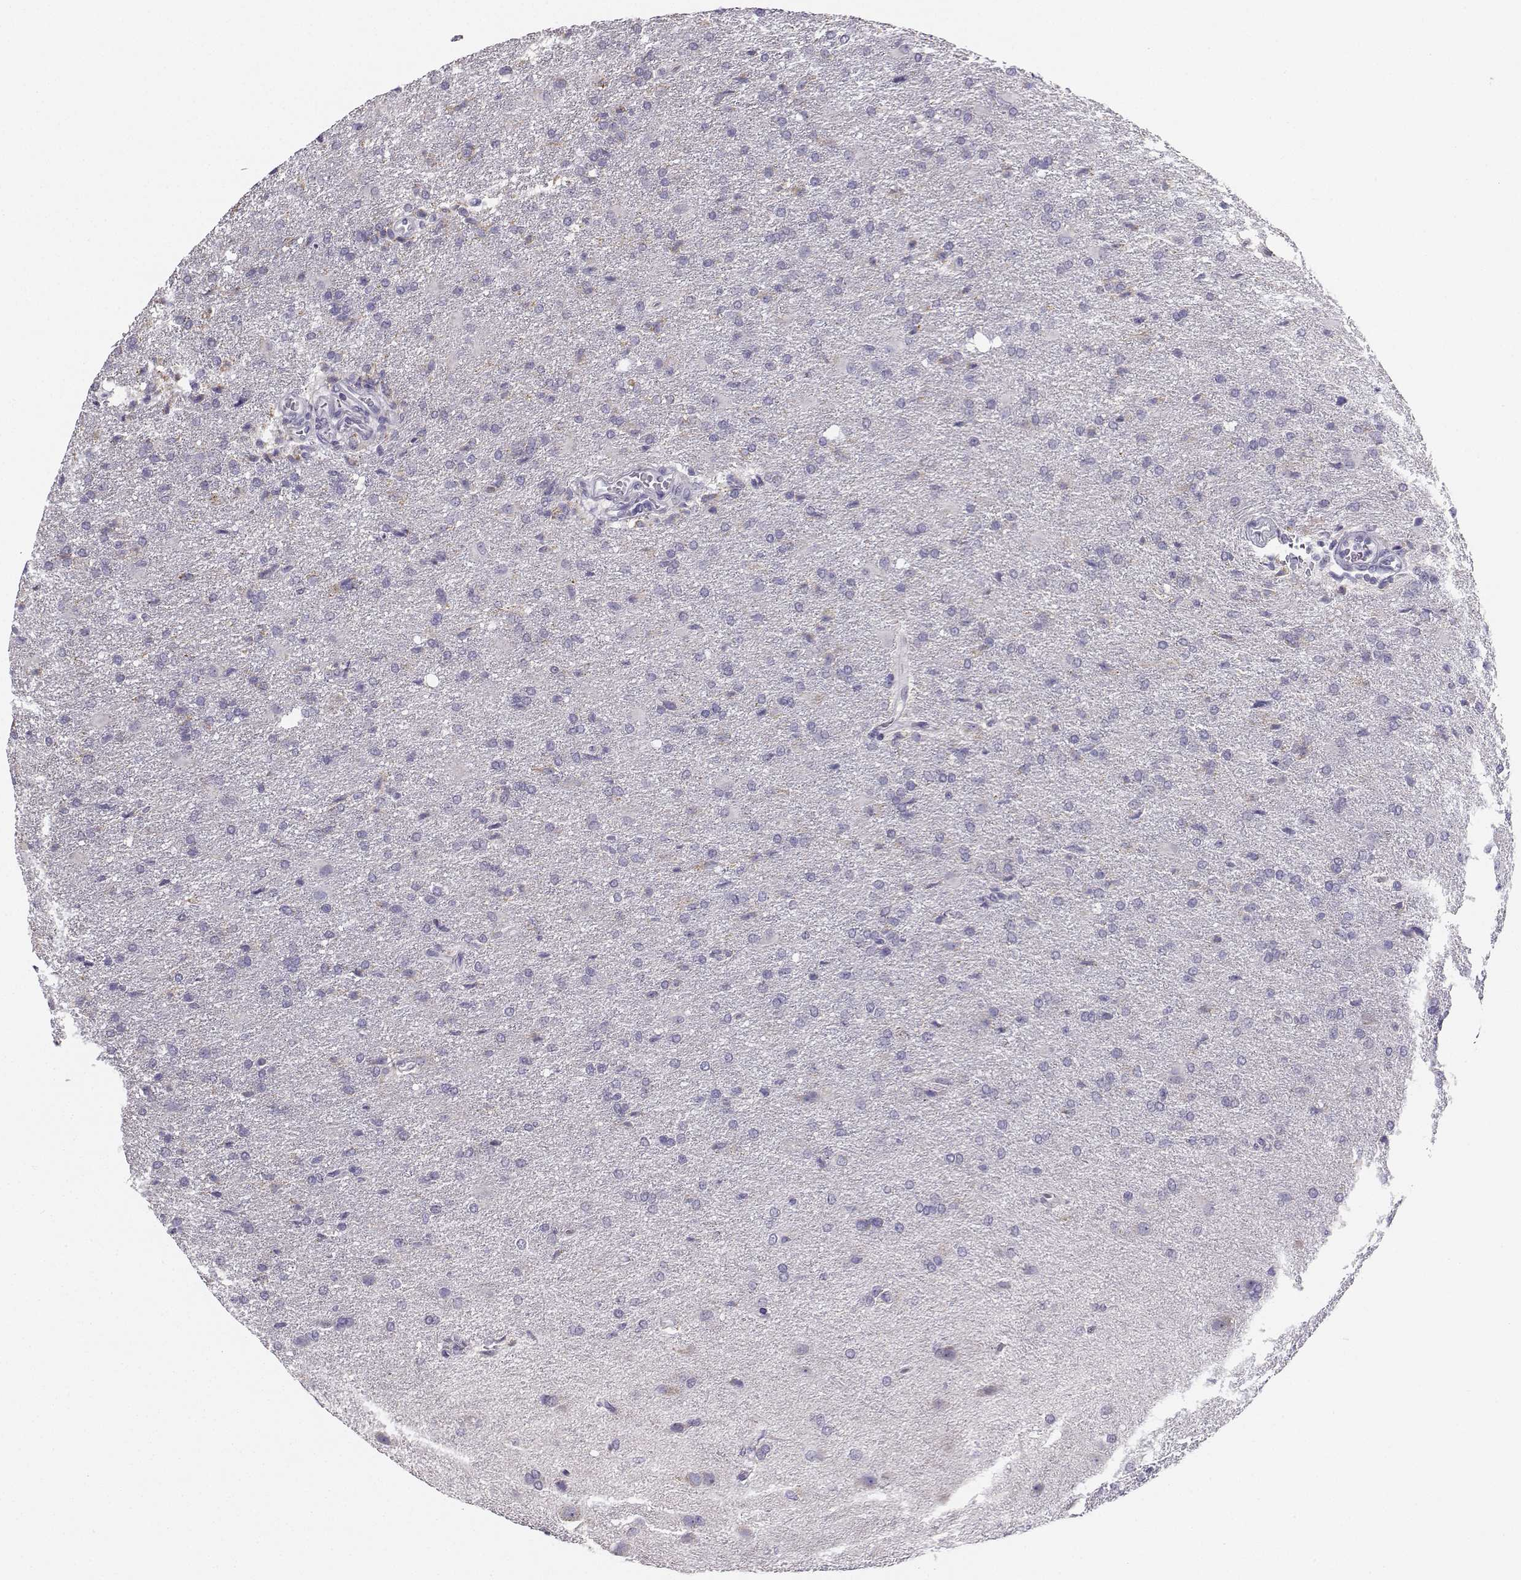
{"staining": {"intensity": "negative", "quantity": "none", "location": "none"}, "tissue": "glioma", "cell_type": "Tumor cells", "image_type": "cancer", "snomed": [{"axis": "morphology", "description": "Glioma, malignant, High grade"}, {"axis": "topography", "description": "Brain"}], "caption": "IHC photomicrograph of neoplastic tissue: glioma stained with DAB exhibits no significant protein positivity in tumor cells.", "gene": "AVP", "patient": {"sex": "male", "age": 68}}